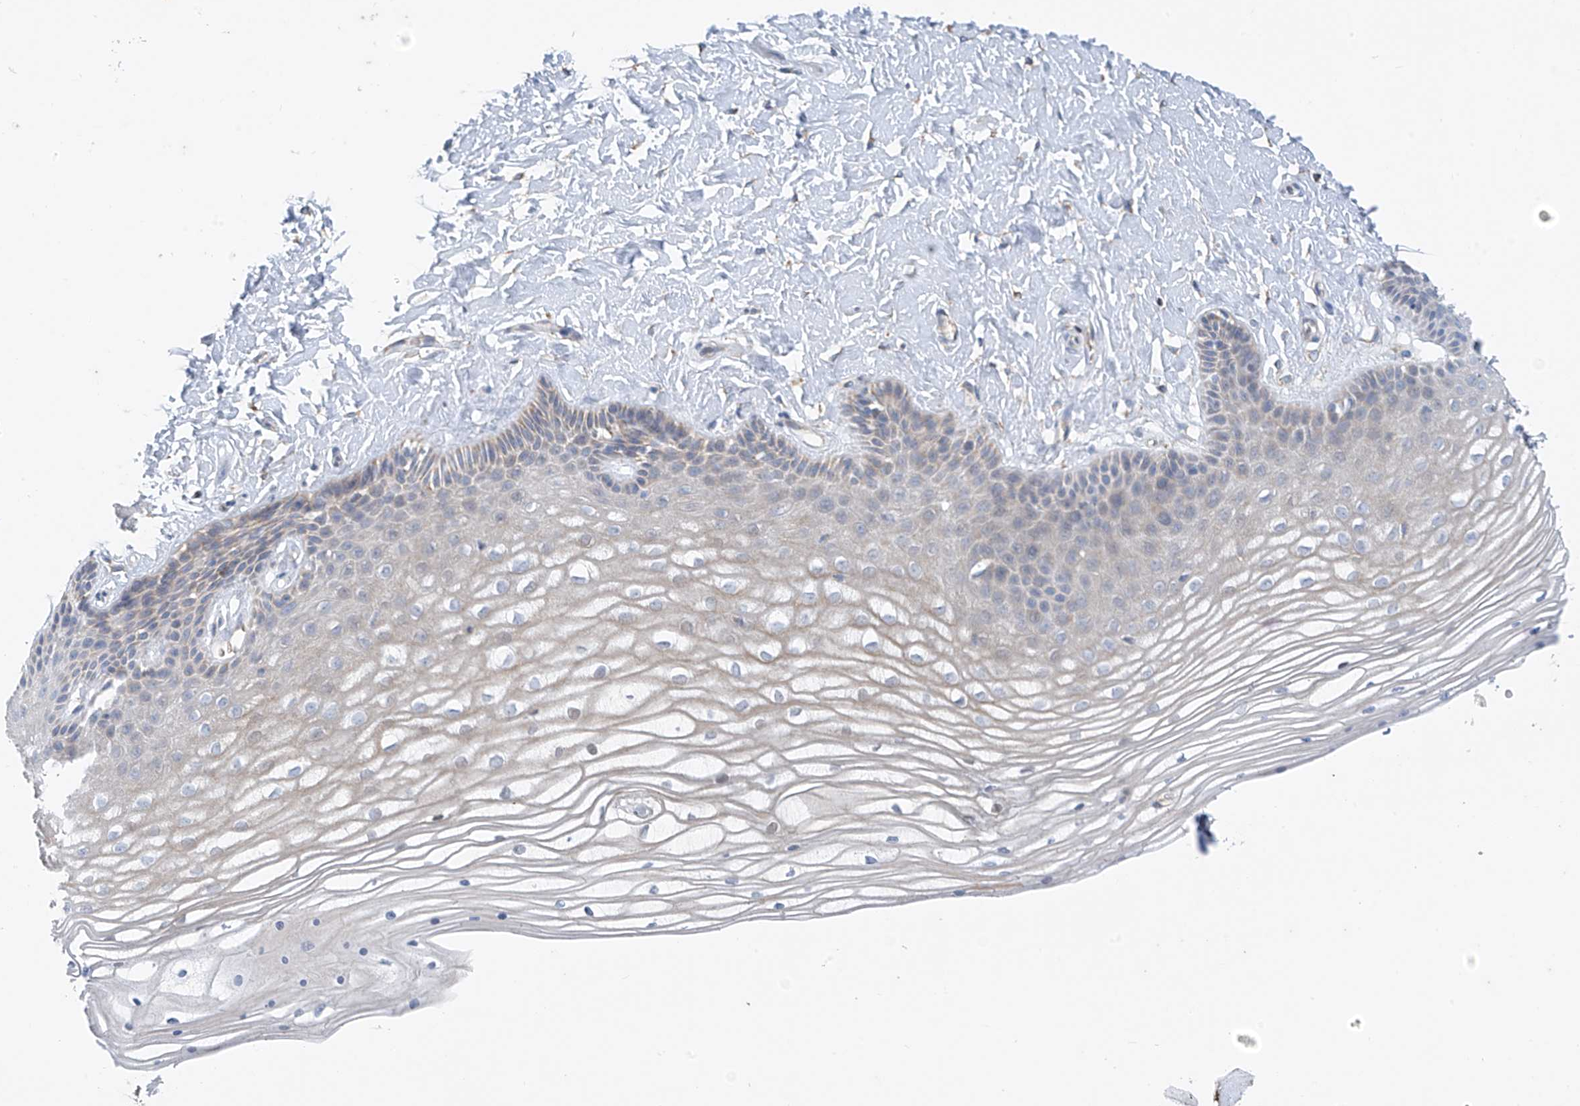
{"staining": {"intensity": "weak", "quantity": "<25%", "location": "cytoplasmic/membranous"}, "tissue": "vagina", "cell_type": "Squamous epithelial cells", "image_type": "normal", "snomed": [{"axis": "morphology", "description": "Normal tissue, NOS"}, {"axis": "topography", "description": "Vagina"}, {"axis": "topography", "description": "Cervix"}], "caption": "A high-resolution photomicrograph shows IHC staining of unremarkable vagina, which reveals no significant staining in squamous epithelial cells.", "gene": "EOMES", "patient": {"sex": "female", "age": 40}}